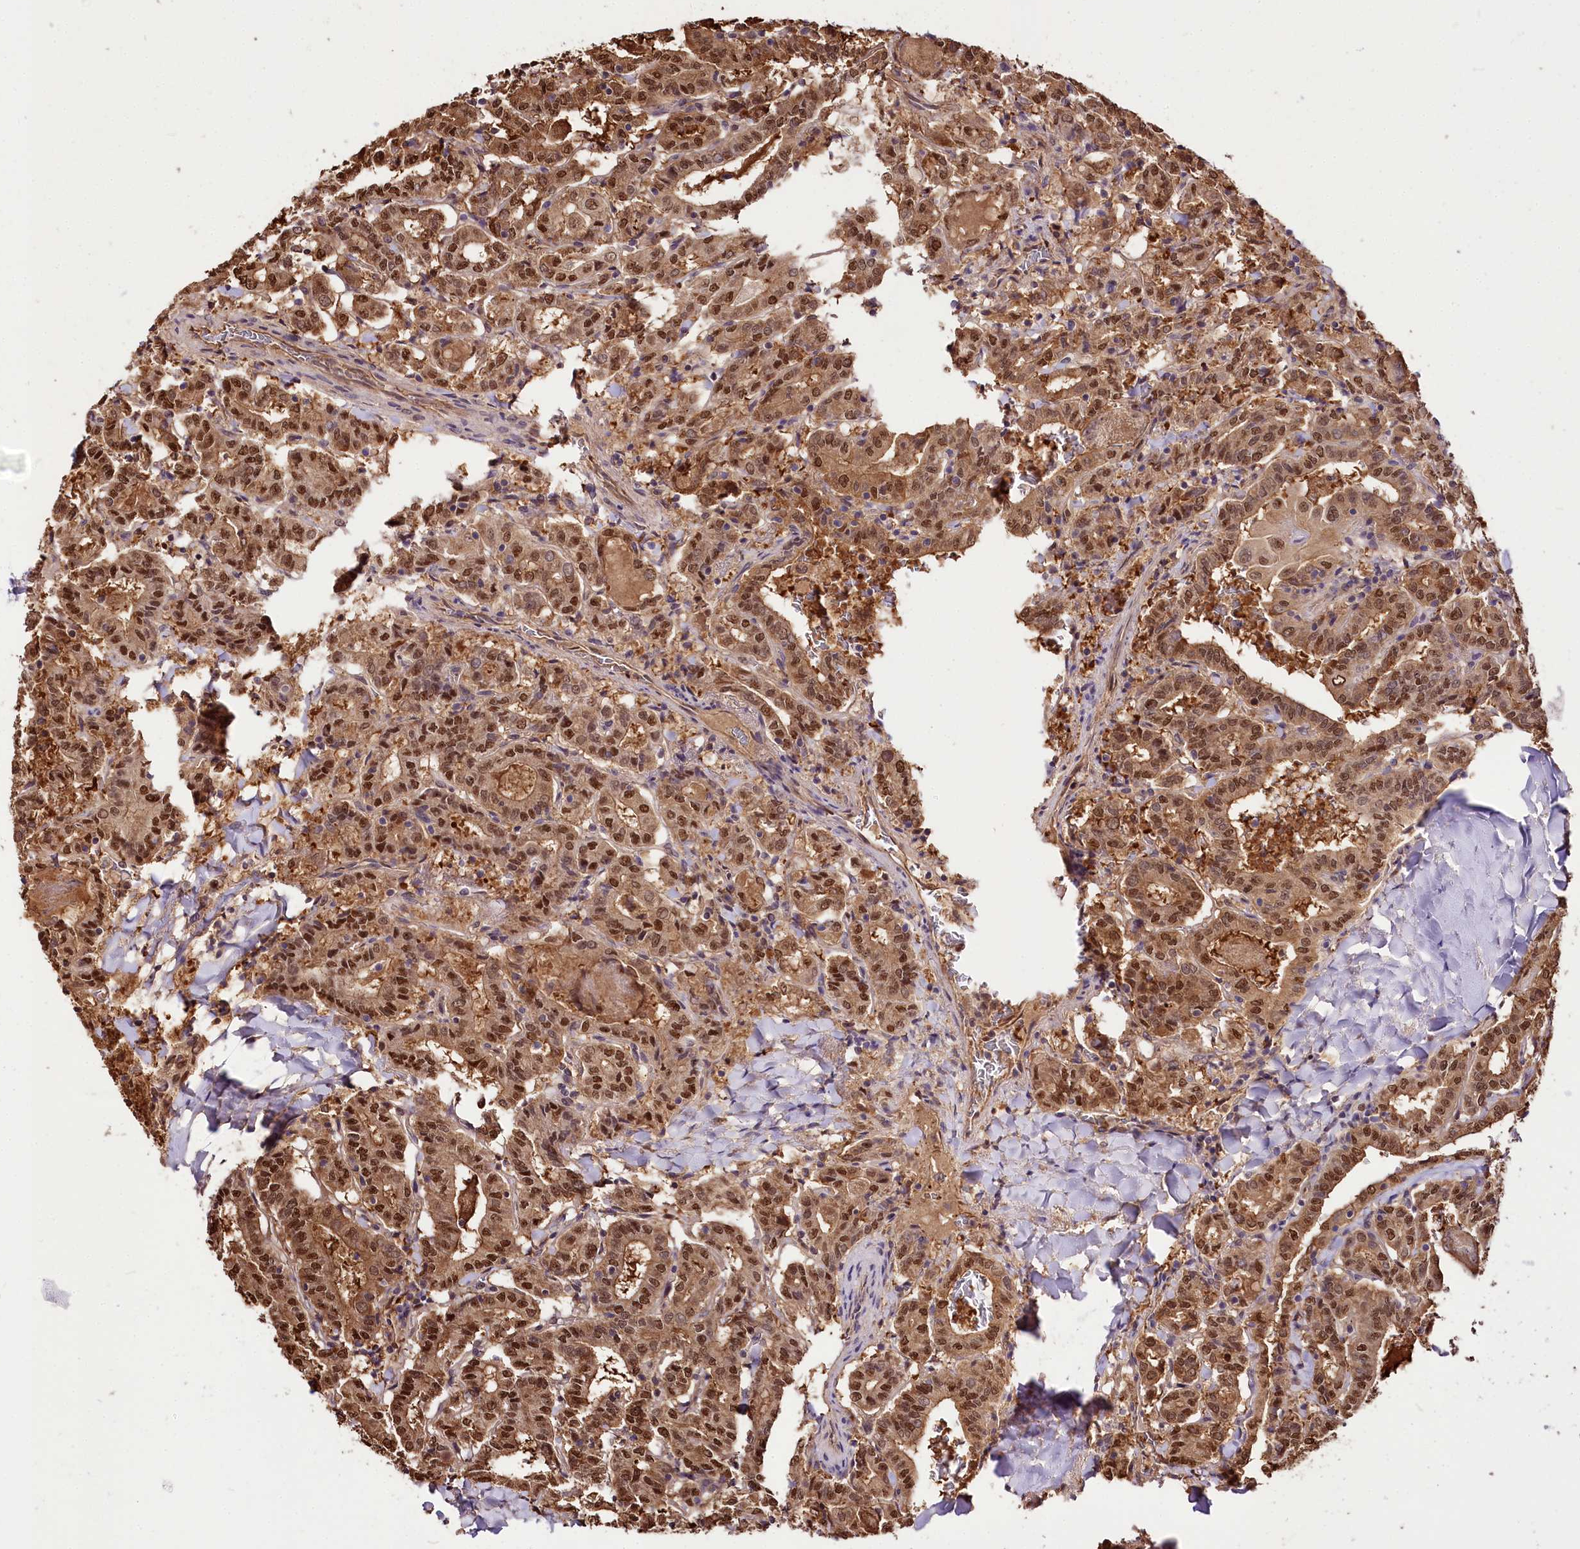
{"staining": {"intensity": "strong", "quantity": ">75%", "location": "cytoplasmic/membranous,nuclear"}, "tissue": "thyroid cancer", "cell_type": "Tumor cells", "image_type": "cancer", "snomed": [{"axis": "morphology", "description": "Papillary adenocarcinoma, NOS"}, {"axis": "topography", "description": "Thyroid gland"}], "caption": "Human thyroid cancer stained with a brown dye reveals strong cytoplasmic/membranous and nuclear positive staining in about >75% of tumor cells.", "gene": "GNL3L", "patient": {"sex": "female", "age": 72}}